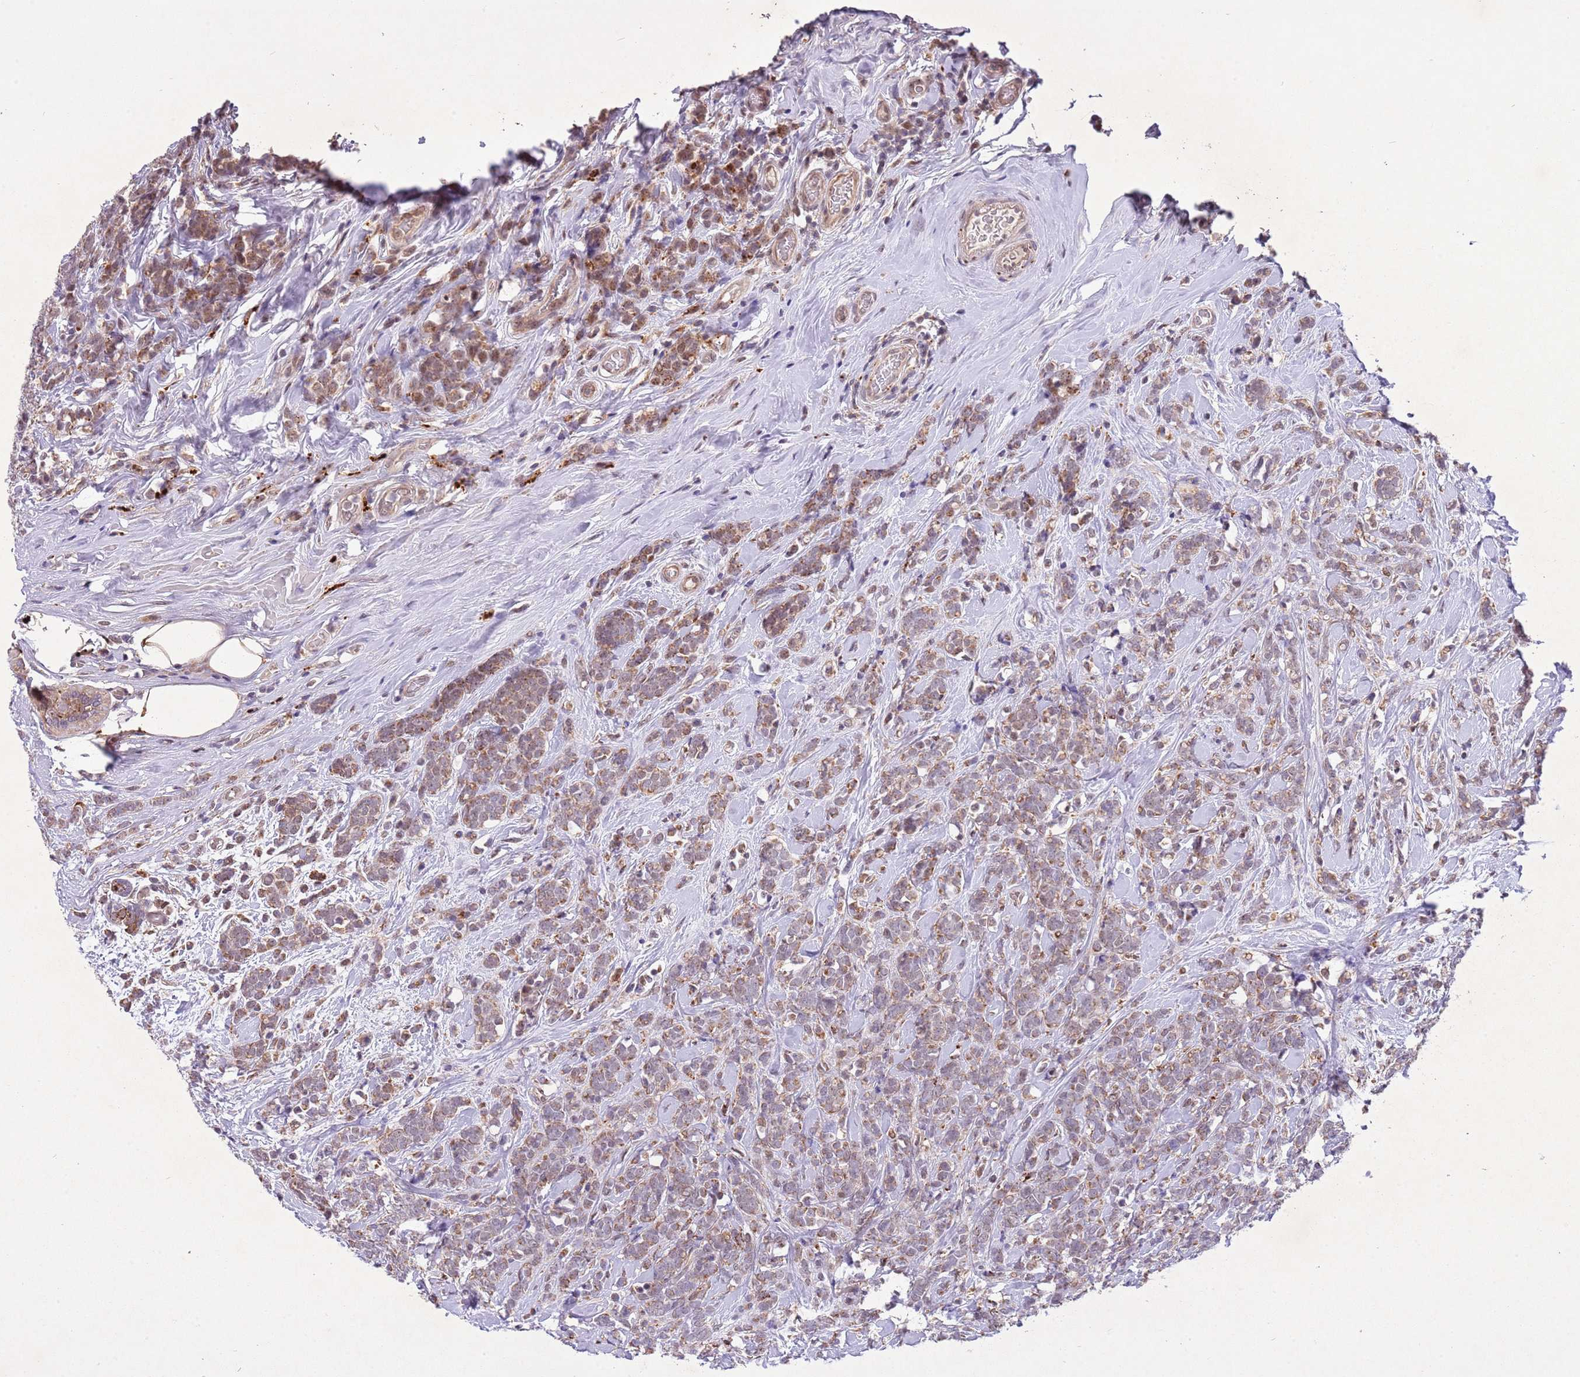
{"staining": {"intensity": "weak", "quantity": ">75%", "location": "cytoplasmic/membranous"}, "tissue": "breast cancer", "cell_type": "Tumor cells", "image_type": "cancer", "snomed": [{"axis": "morphology", "description": "Lobular carcinoma"}, {"axis": "topography", "description": "Breast"}], "caption": "Protein staining shows weak cytoplasmic/membranous positivity in approximately >75% of tumor cells in breast cancer (lobular carcinoma).", "gene": "TRIM27", "patient": {"sex": "female", "age": 58}}